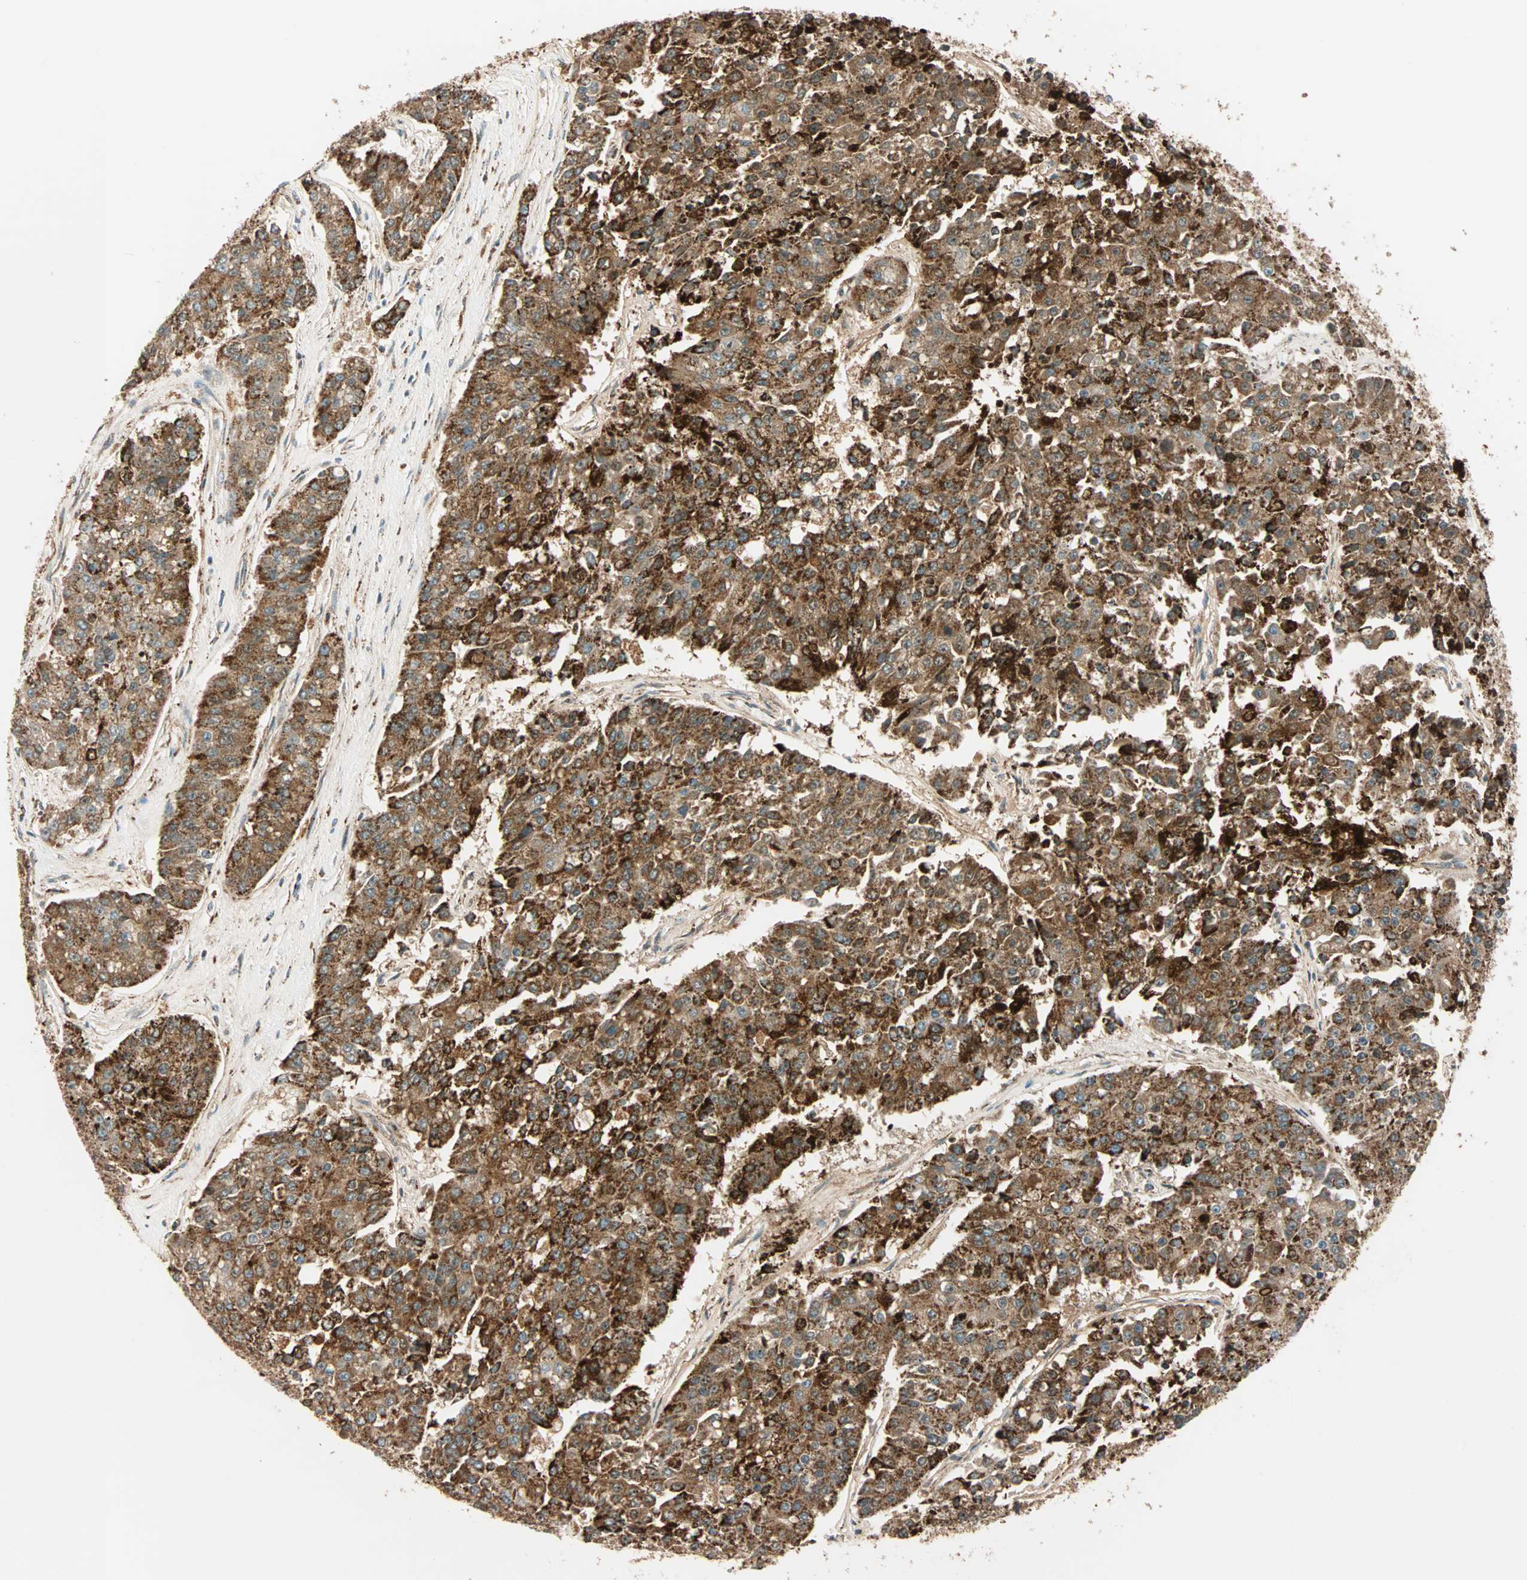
{"staining": {"intensity": "strong", "quantity": "25%-75%", "location": "cytoplasmic/membranous"}, "tissue": "pancreatic cancer", "cell_type": "Tumor cells", "image_type": "cancer", "snomed": [{"axis": "morphology", "description": "Adenocarcinoma, NOS"}, {"axis": "topography", "description": "Pancreas"}], "caption": "Protein staining shows strong cytoplasmic/membranous staining in approximately 25%-75% of tumor cells in pancreatic cancer (adenocarcinoma). The protein of interest is shown in brown color, while the nuclei are stained blue.", "gene": "SPRY4", "patient": {"sex": "male", "age": 50}}